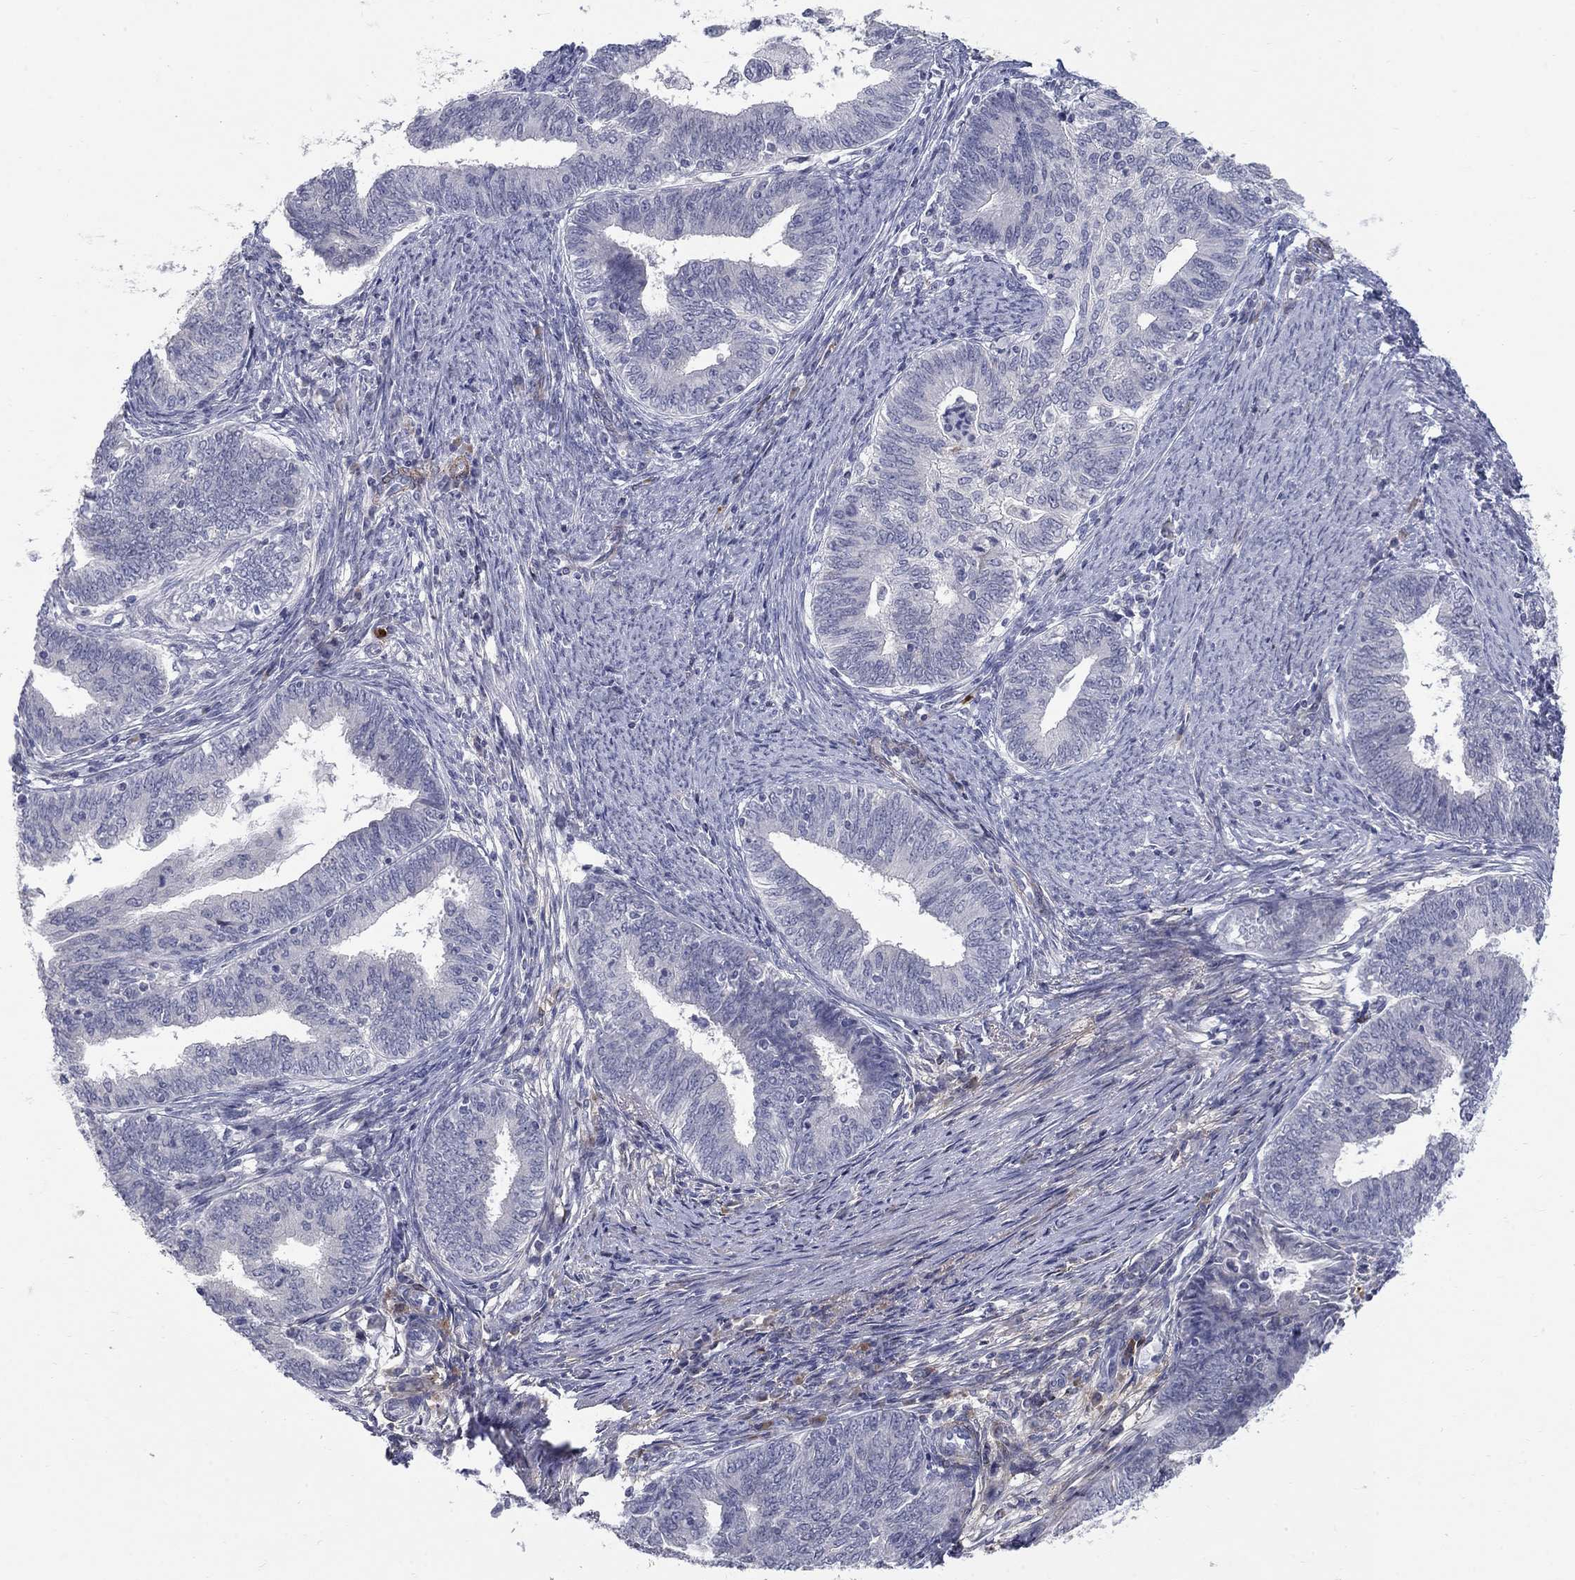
{"staining": {"intensity": "negative", "quantity": "none", "location": "none"}, "tissue": "endometrial cancer", "cell_type": "Tumor cells", "image_type": "cancer", "snomed": [{"axis": "morphology", "description": "Adenocarcinoma, NOS"}, {"axis": "topography", "description": "Endometrium"}], "caption": "Image shows no protein expression in tumor cells of endometrial cancer tissue.", "gene": "NTRK2", "patient": {"sex": "female", "age": 82}}